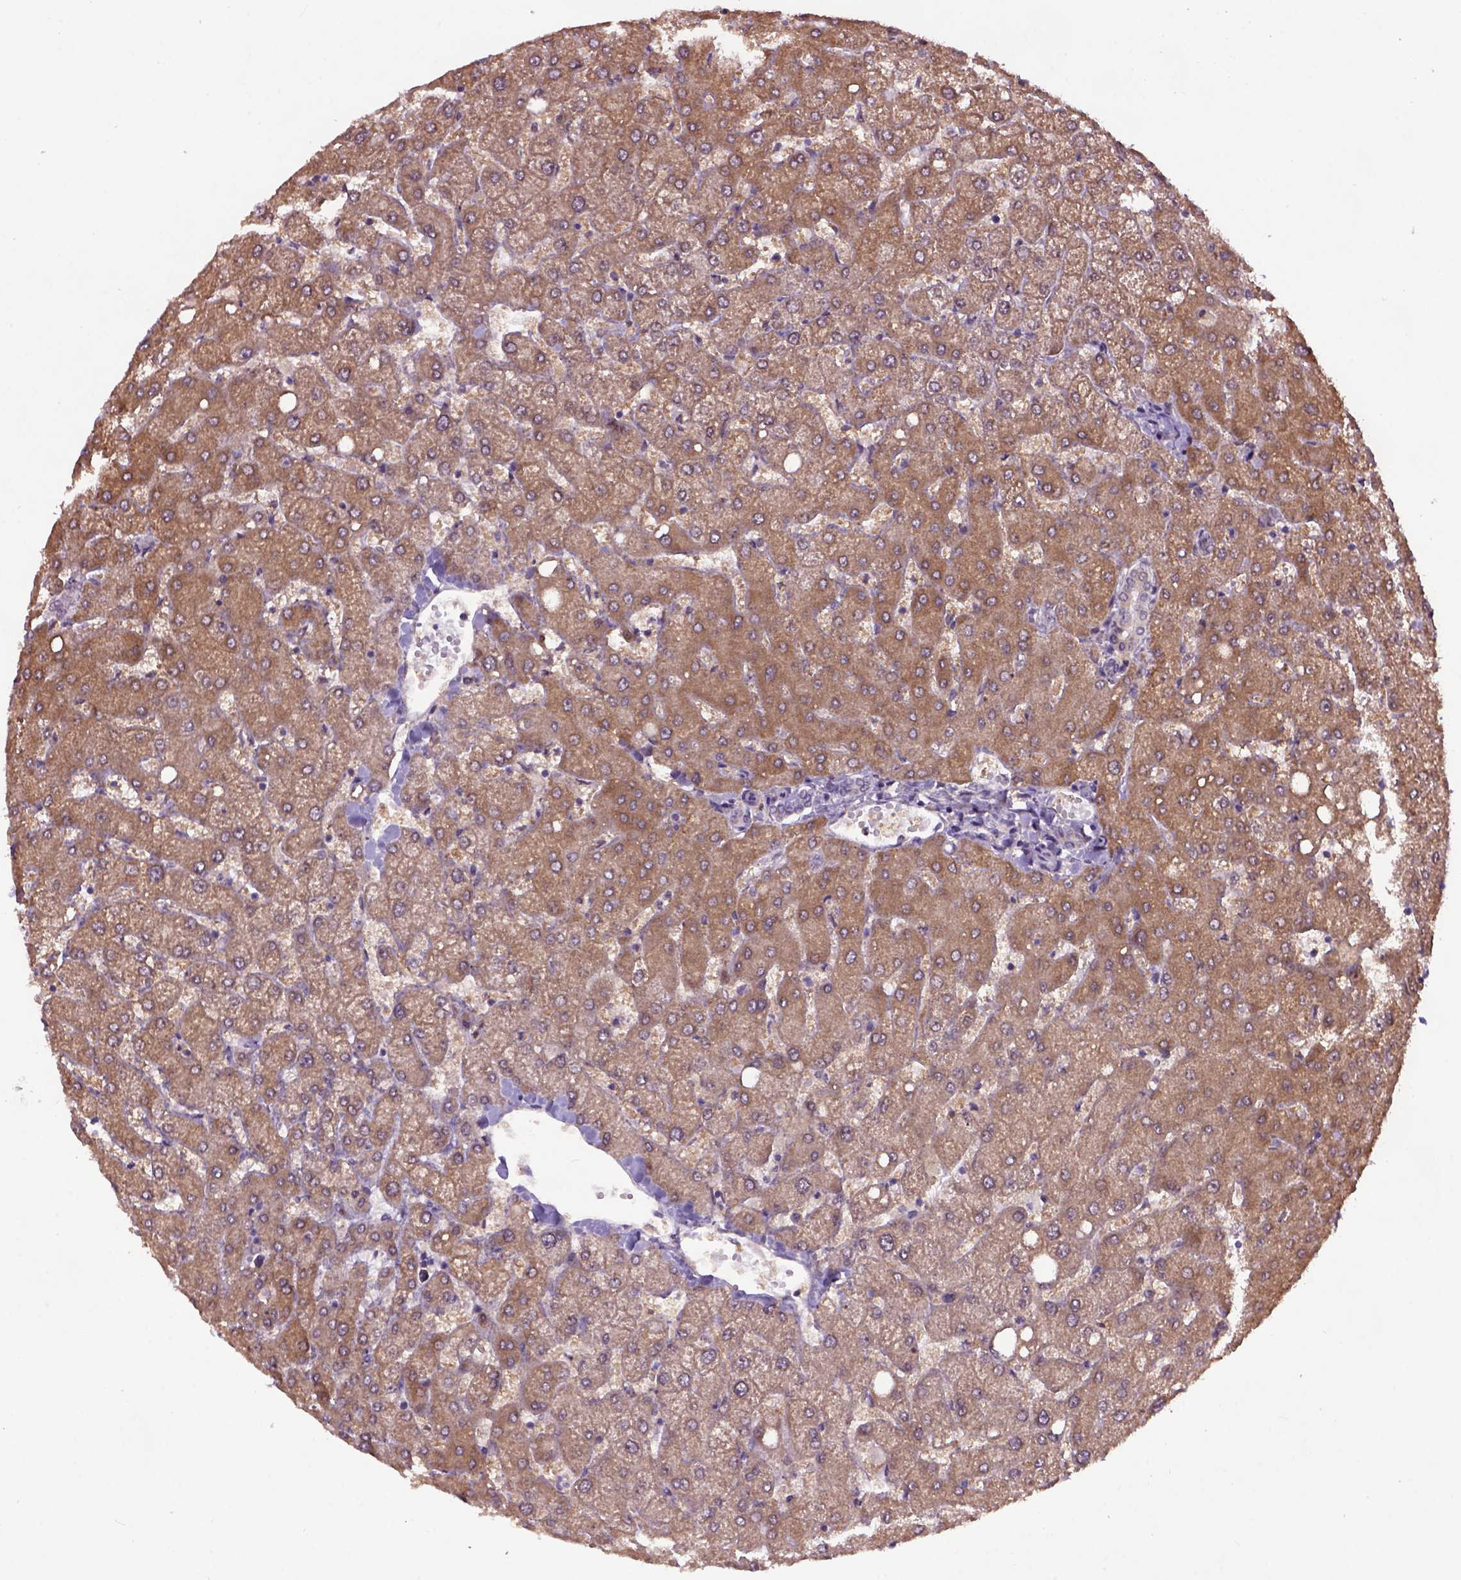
{"staining": {"intensity": "negative", "quantity": "none", "location": "none"}, "tissue": "liver", "cell_type": "Cholangiocytes", "image_type": "normal", "snomed": [{"axis": "morphology", "description": "Normal tissue, NOS"}, {"axis": "topography", "description": "Liver"}], "caption": "Image shows no protein staining in cholangiocytes of unremarkable liver.", "gene": "RAB43", "patient": {"sex": "female", "age": 54}}